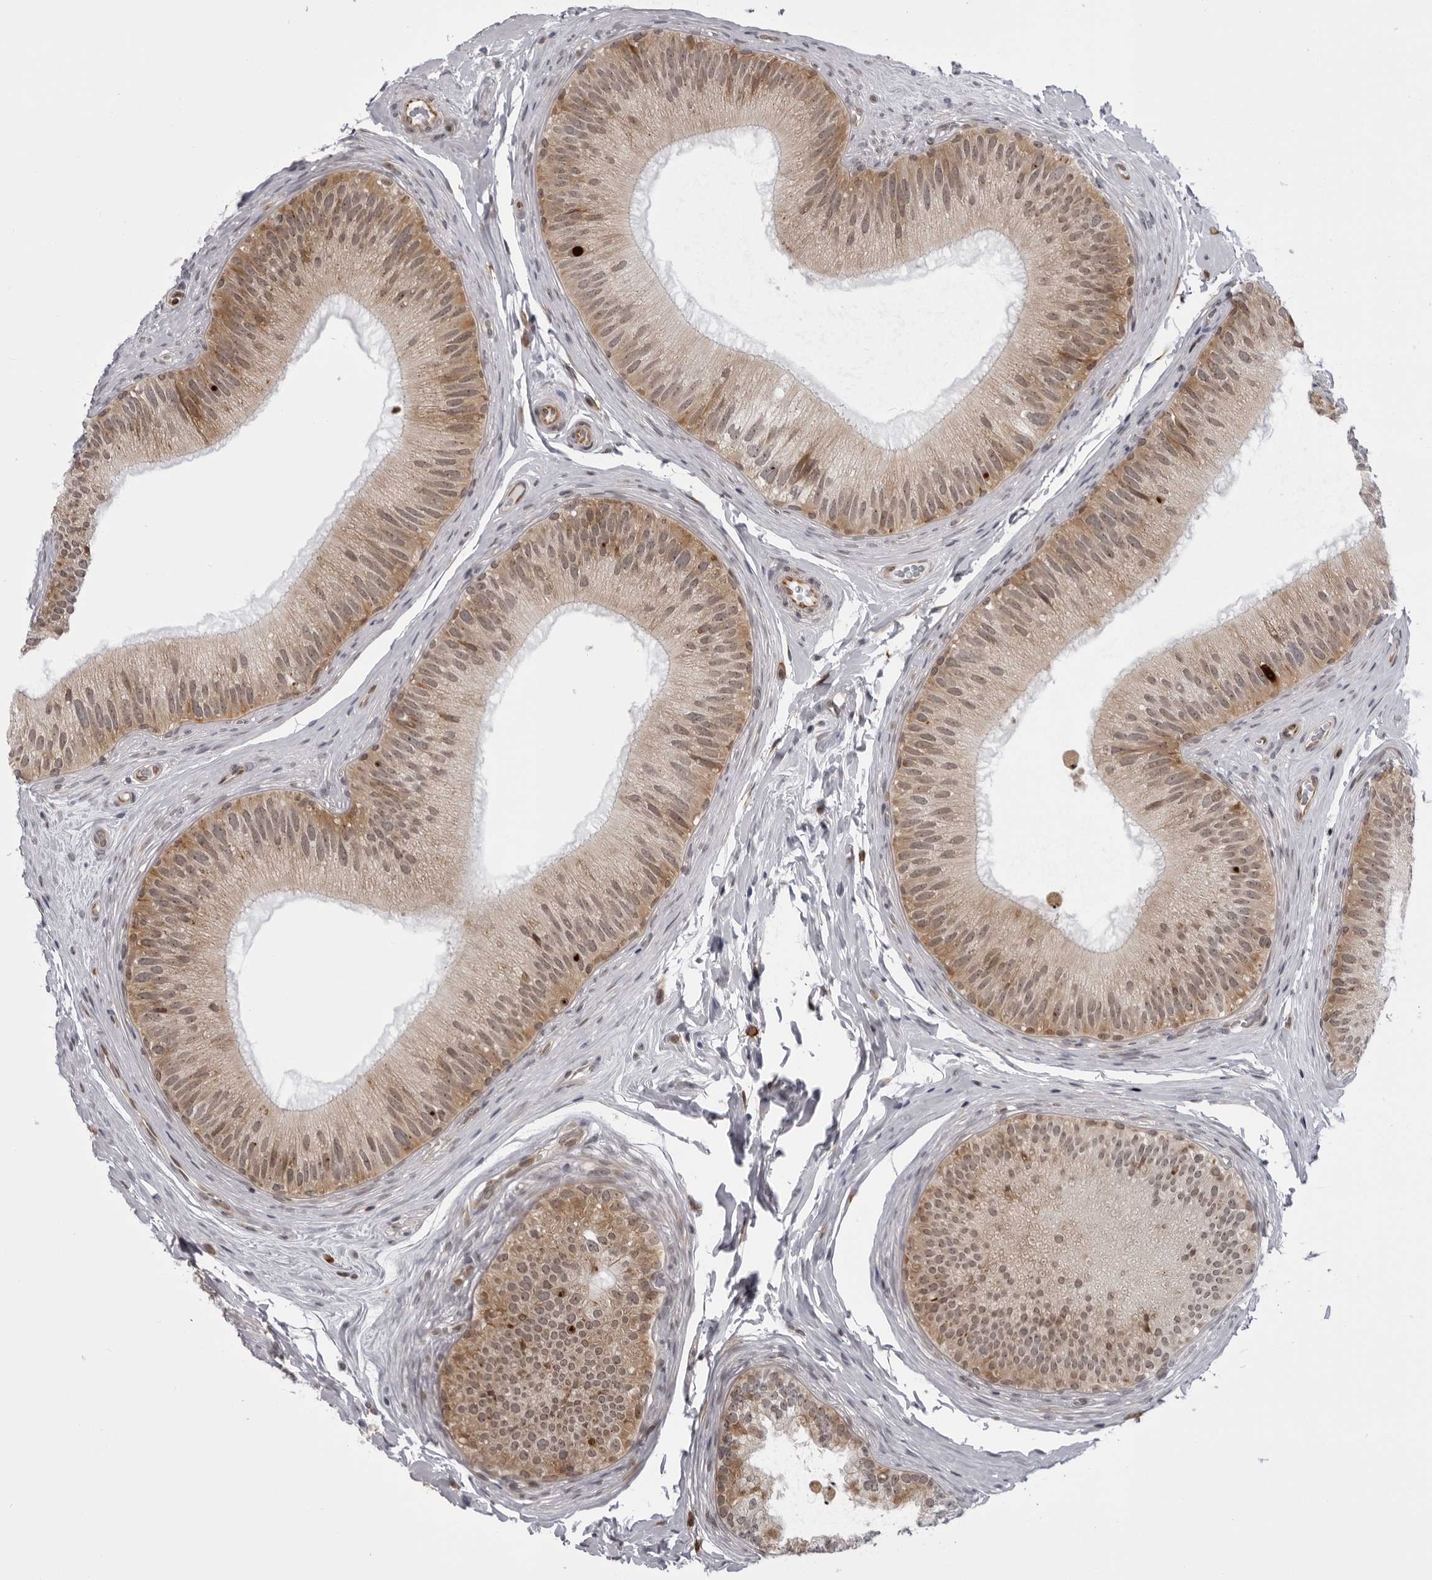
{"staining": {"intensity": "moderate", "quantity": ">75%", "location": "cytoplasmic/membranous"}, "tissue": "epididymis", "cell_type": "Glandular cells", "image_type": "normal", "snomed": [{"axis": "morphology", "description": "Normal tissue, NOS"}, {"axis": "topography", "description": "Epididymis"}], "caption": "A brown stain labels moderate cytoplasmic/membranous positivity of a protein in glandular cells of normal epididymis. Nuclei are stained in blue.", "gene": "GCSAML", "patient": {"sex": "male", "age": 45}}